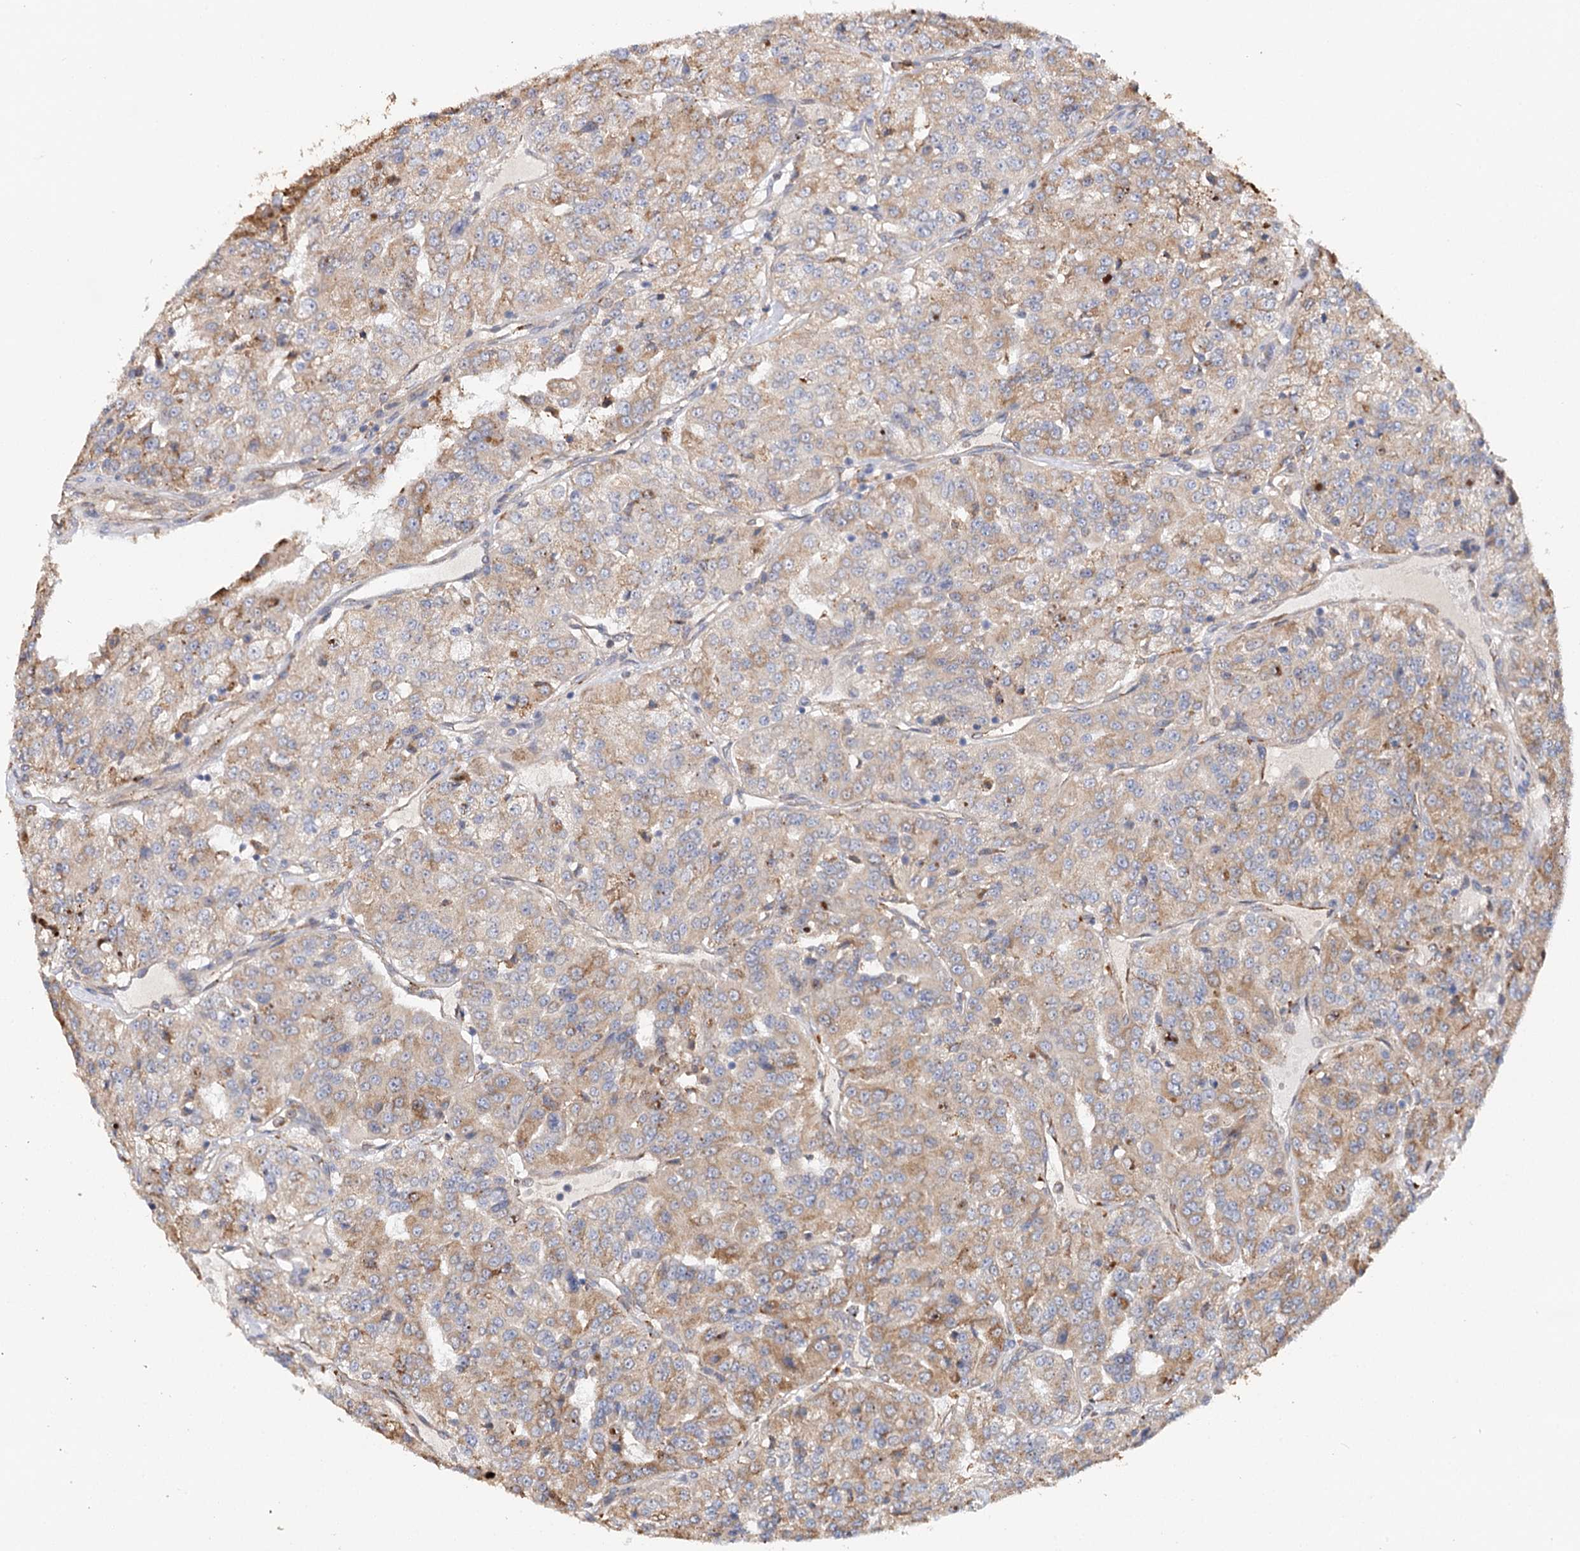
{"staining": {"intensity": "moderate", "quantity": ">75%", "location": "cytoplasmic/membranous"}, "tissue": "renal cancer", "cell_type": "Tumor cells", "image_type": "cancer", "snomed": [{"axis": "morphology", "description": "Adenocarcinoma, NOS"}, {"axis": "topography", "description": "Kidney"}], "caption": "A medium amount of moderate cytoplasmic/membranous positivity is present in about >75% of tumor cells in renal cancer tissue.", "gene": "VEGFA", "patient": {"sex": "female", "age": 63}}